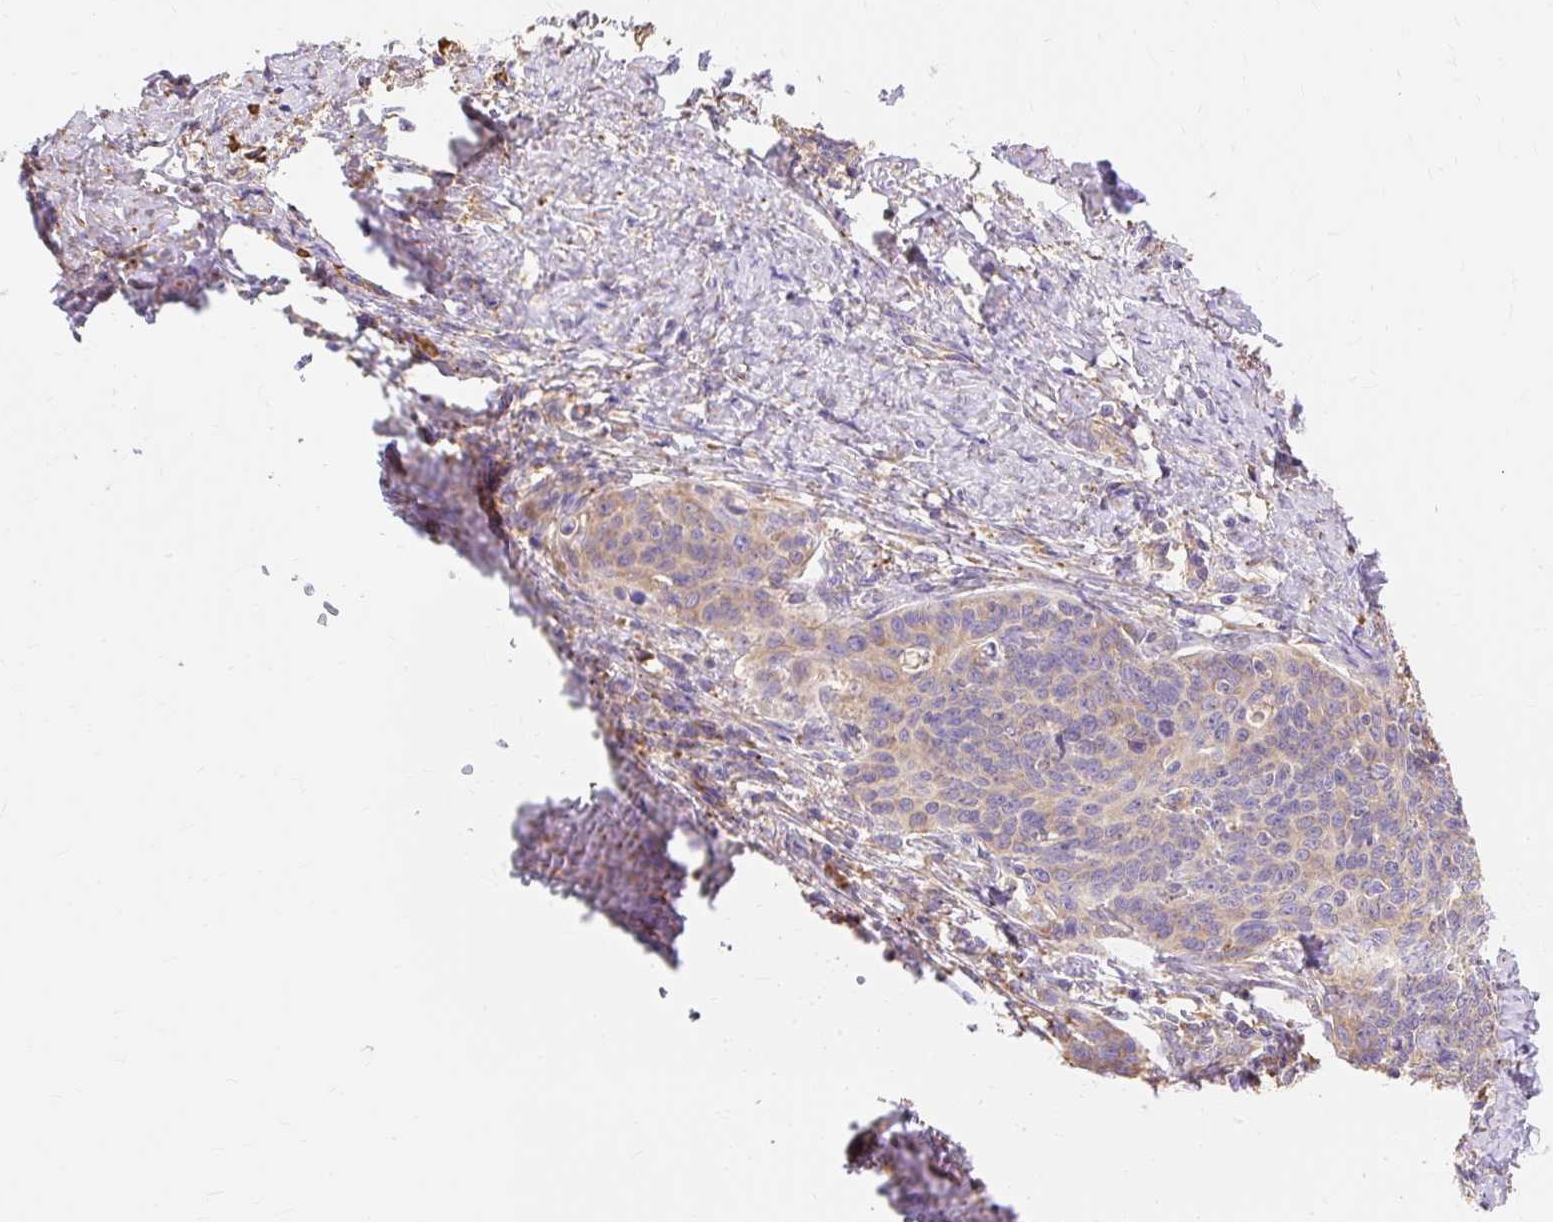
{"staining": {"intensity": "weak", "quantity": "25%-75%", "location": "cytoplasmic/membranous"}, "tissue": "cervical cancer", "cell_type": "Tumor cells", "image_type": "cancer", "snomed": [{"axis": "morphology", "description": "Squamous cell carcinoma, NOS"}, {"axis": "topography", "description": "Cervix"}], "caption": "Immunohistochemistry of squamous cell carcinoma (cervical) reveals low levels of weak cytoplasmic/membranous staining in approximately 25%-75% of tumor cells.", "gene": "RPS17", "patient": {"sex": "female", "age": 39}}